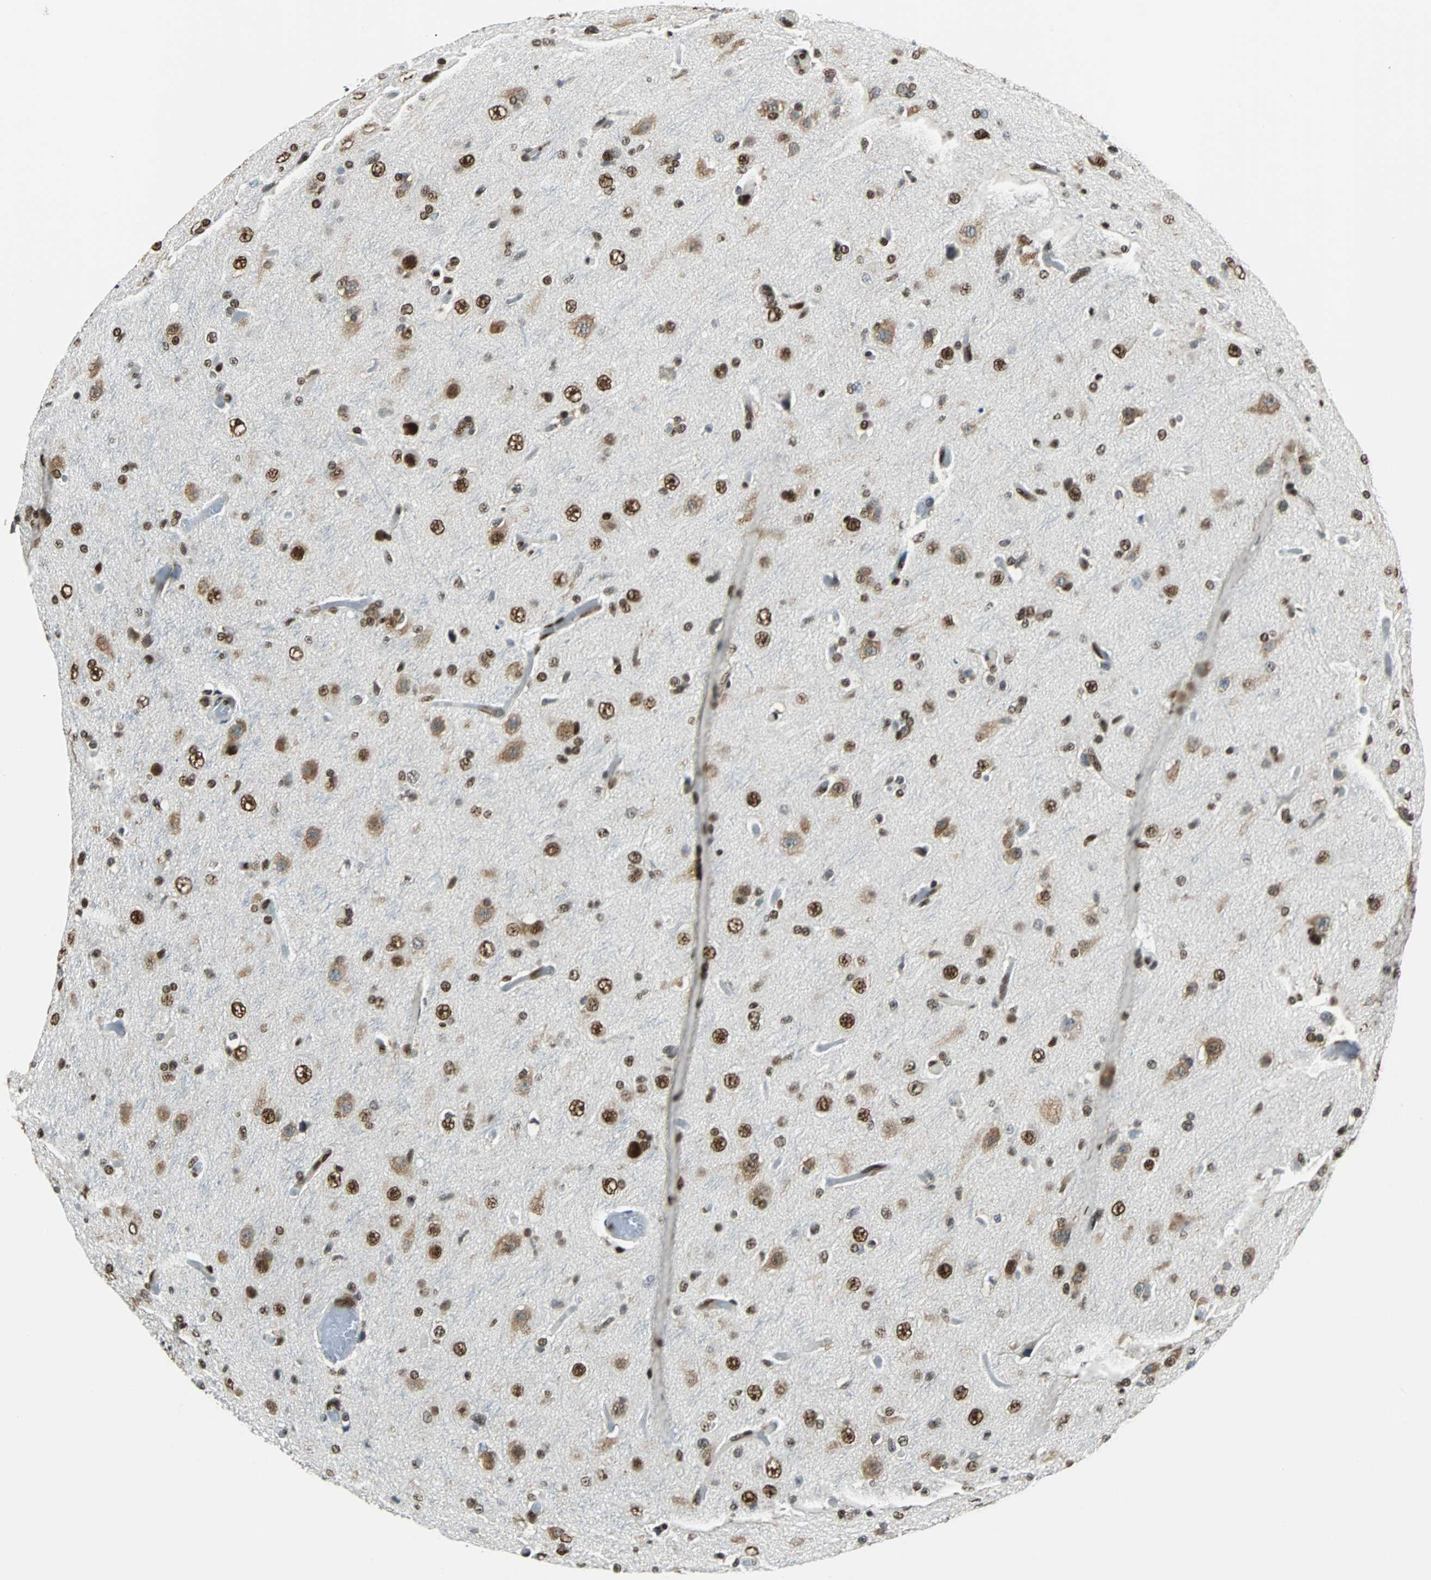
{"staining": {"intensity": "strong", "quantity": ">75%", "location": "nuclear"}, "tissue": "glioma", "cell_type": "Tumor cells", "image_type": "cancer", "snomed": [{"axis": "morphology", "description": "Glioma, malignant, High grade"}, {"axis": "topography", "description": "Brain"}], "caption": "About >75% of tumor cells in human malignant glioma (high-grade) reveal strong nuclear protein staining as visualized by brown immunohistochemical staining.", "gene": "XRCC4", "patient": {"sex": "male", "age": 33}}